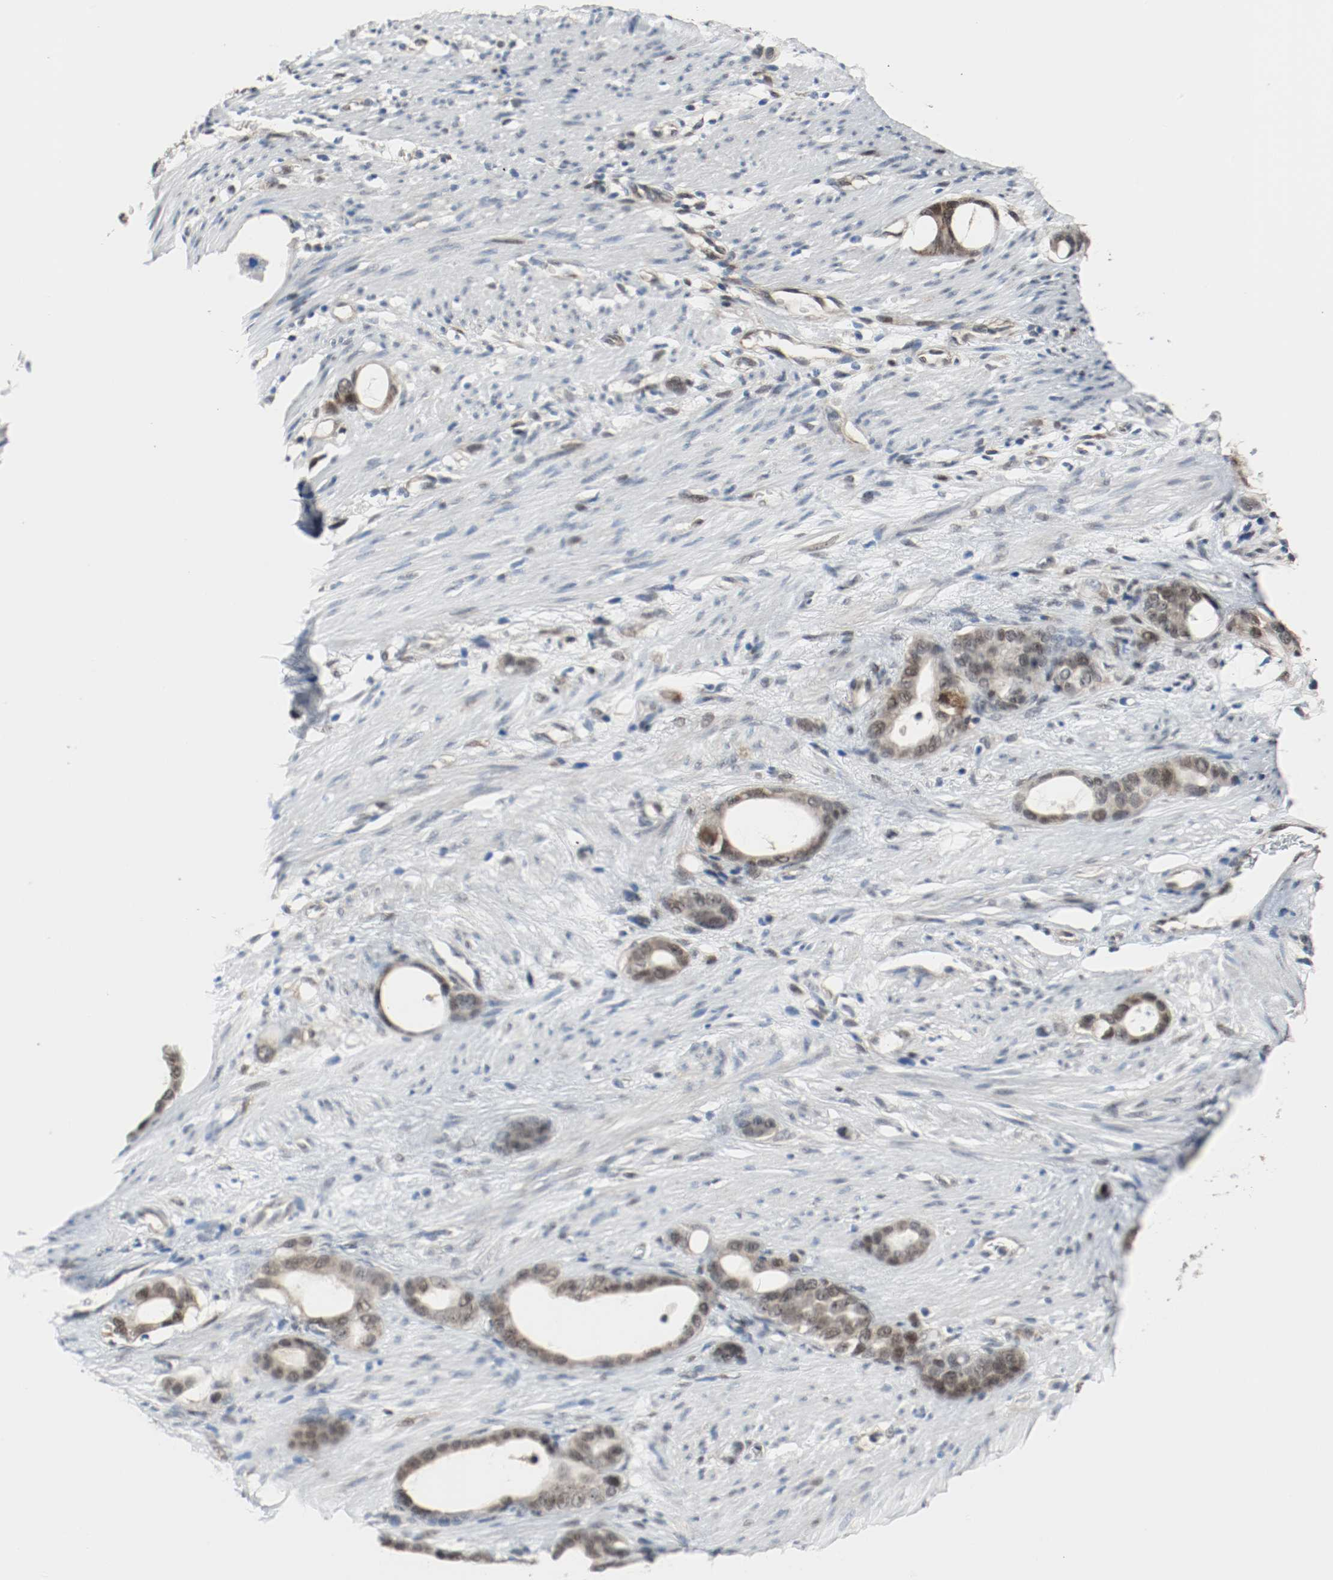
{"staining": {"intensity": "moderate", "quantity": ">75%", "location": "cytoplasmic/membranous,nuclear"}, "tissue": "stomach cancer", "cell_type": "Tumor cells", "image_type": "cancer", "snomed": [{"axis": "morphology", "description": "Adenocarcinoma, NOS"}, {"axis": "topography", "description": "Stomach"}], "caption": "DAB (3,3'-diaminobenzidine) immunohistochemical staining of adenocarcinoma (stomach) reveals moderate cytoplasmic/membranous and nuclear protein staining in about >75% of tumor cells.", "gene": "PPME1", "patient": {"sex": "female", "age": 75}}